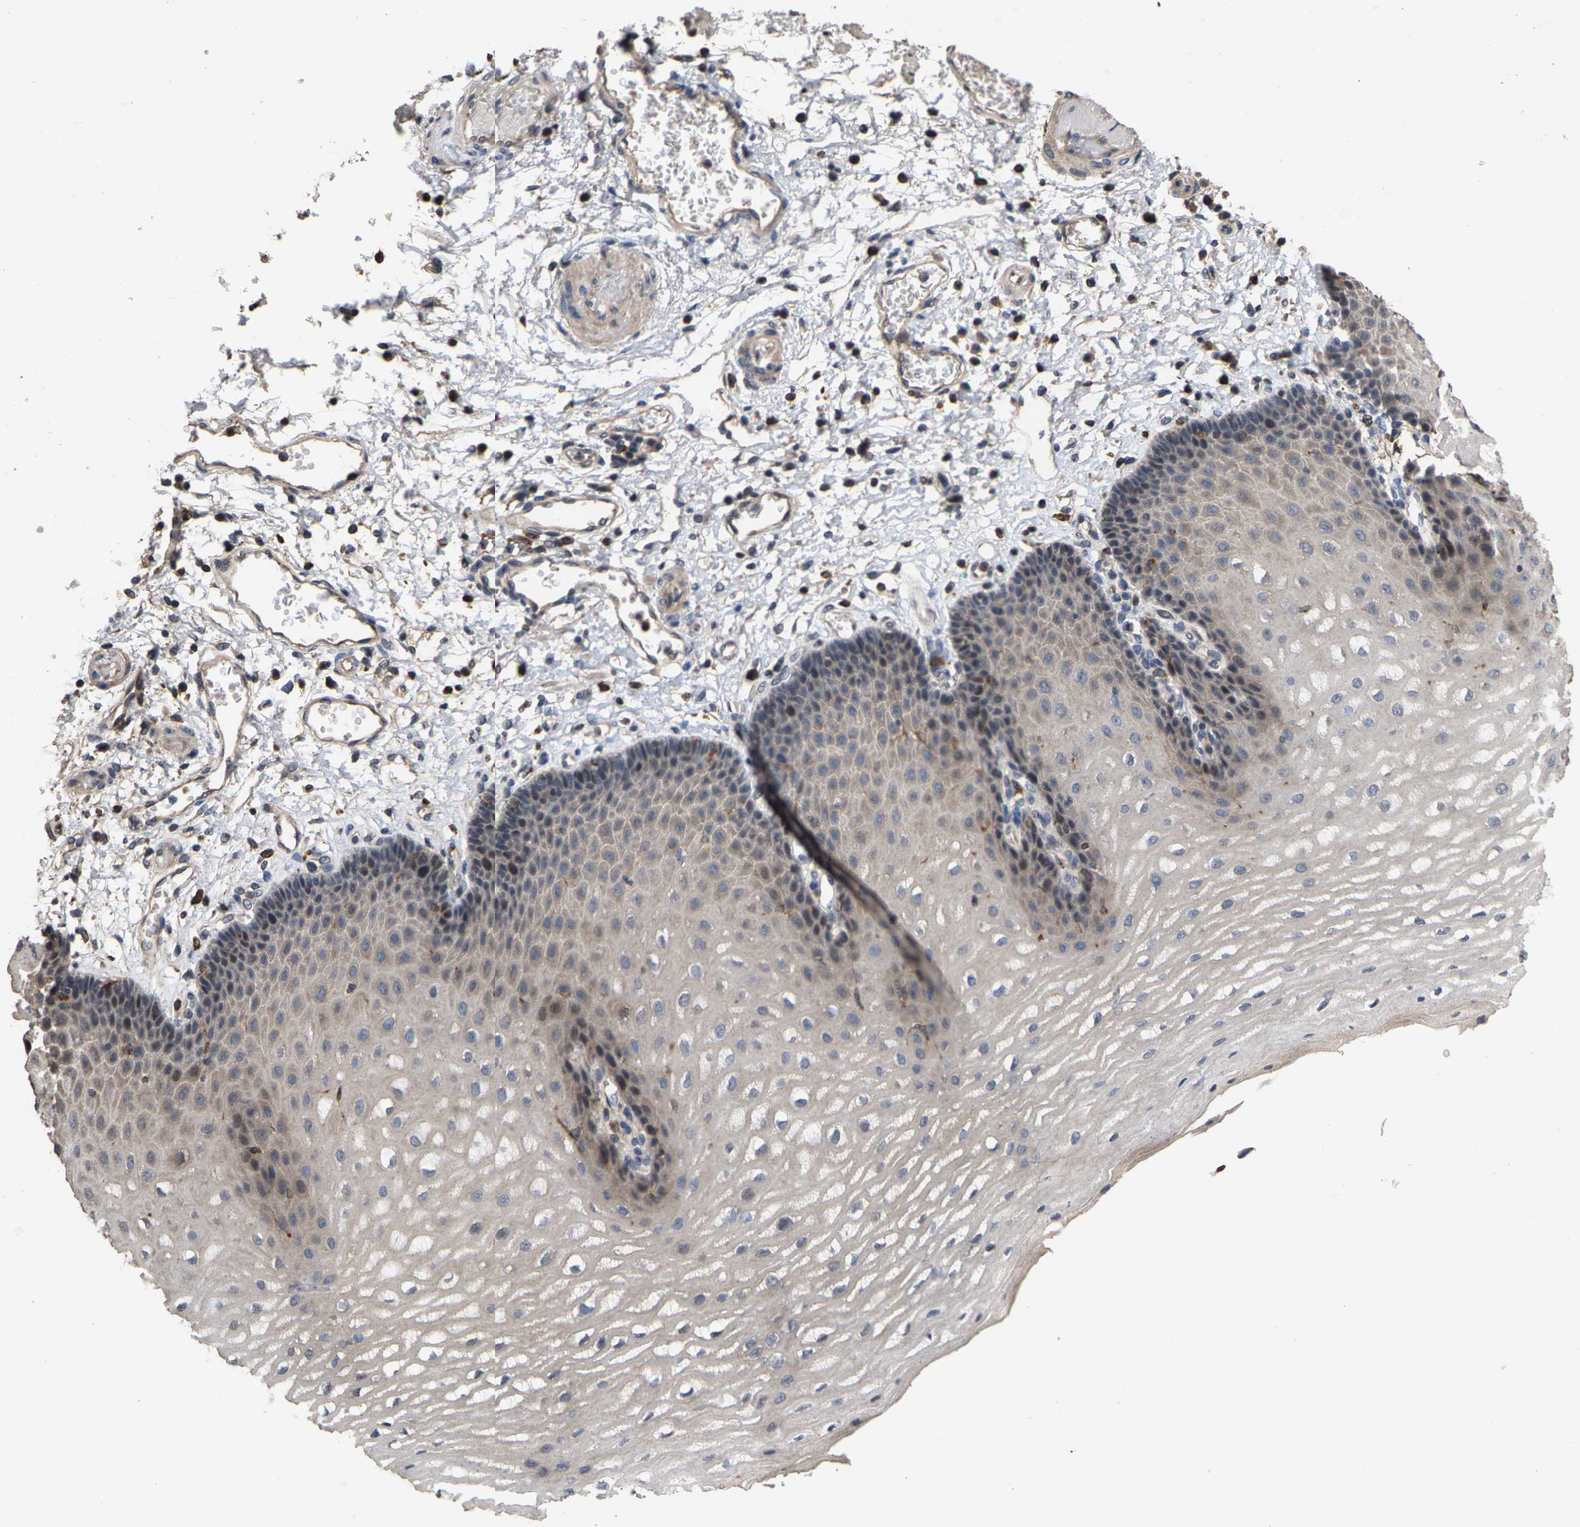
{"staining": {"intensity": "weak", "quantity": "<25%", "location": "cytoplasmic/membranous"}, "tissue": "esophagus", "cell_type": "Squamous epithelial cells", "image_type": "normal", "snomed": [{"axis": "morphology", "description": "Normal tissue, NOS"}, {"axis": "topography", "description": "Esophagus"}], "caption": "Immunohistochemical staining of benign esophagus displays no significant staining in squamous epithelial cells.", "gene": "TDRKH", "patient": {"sex": "male", "age": 54}}